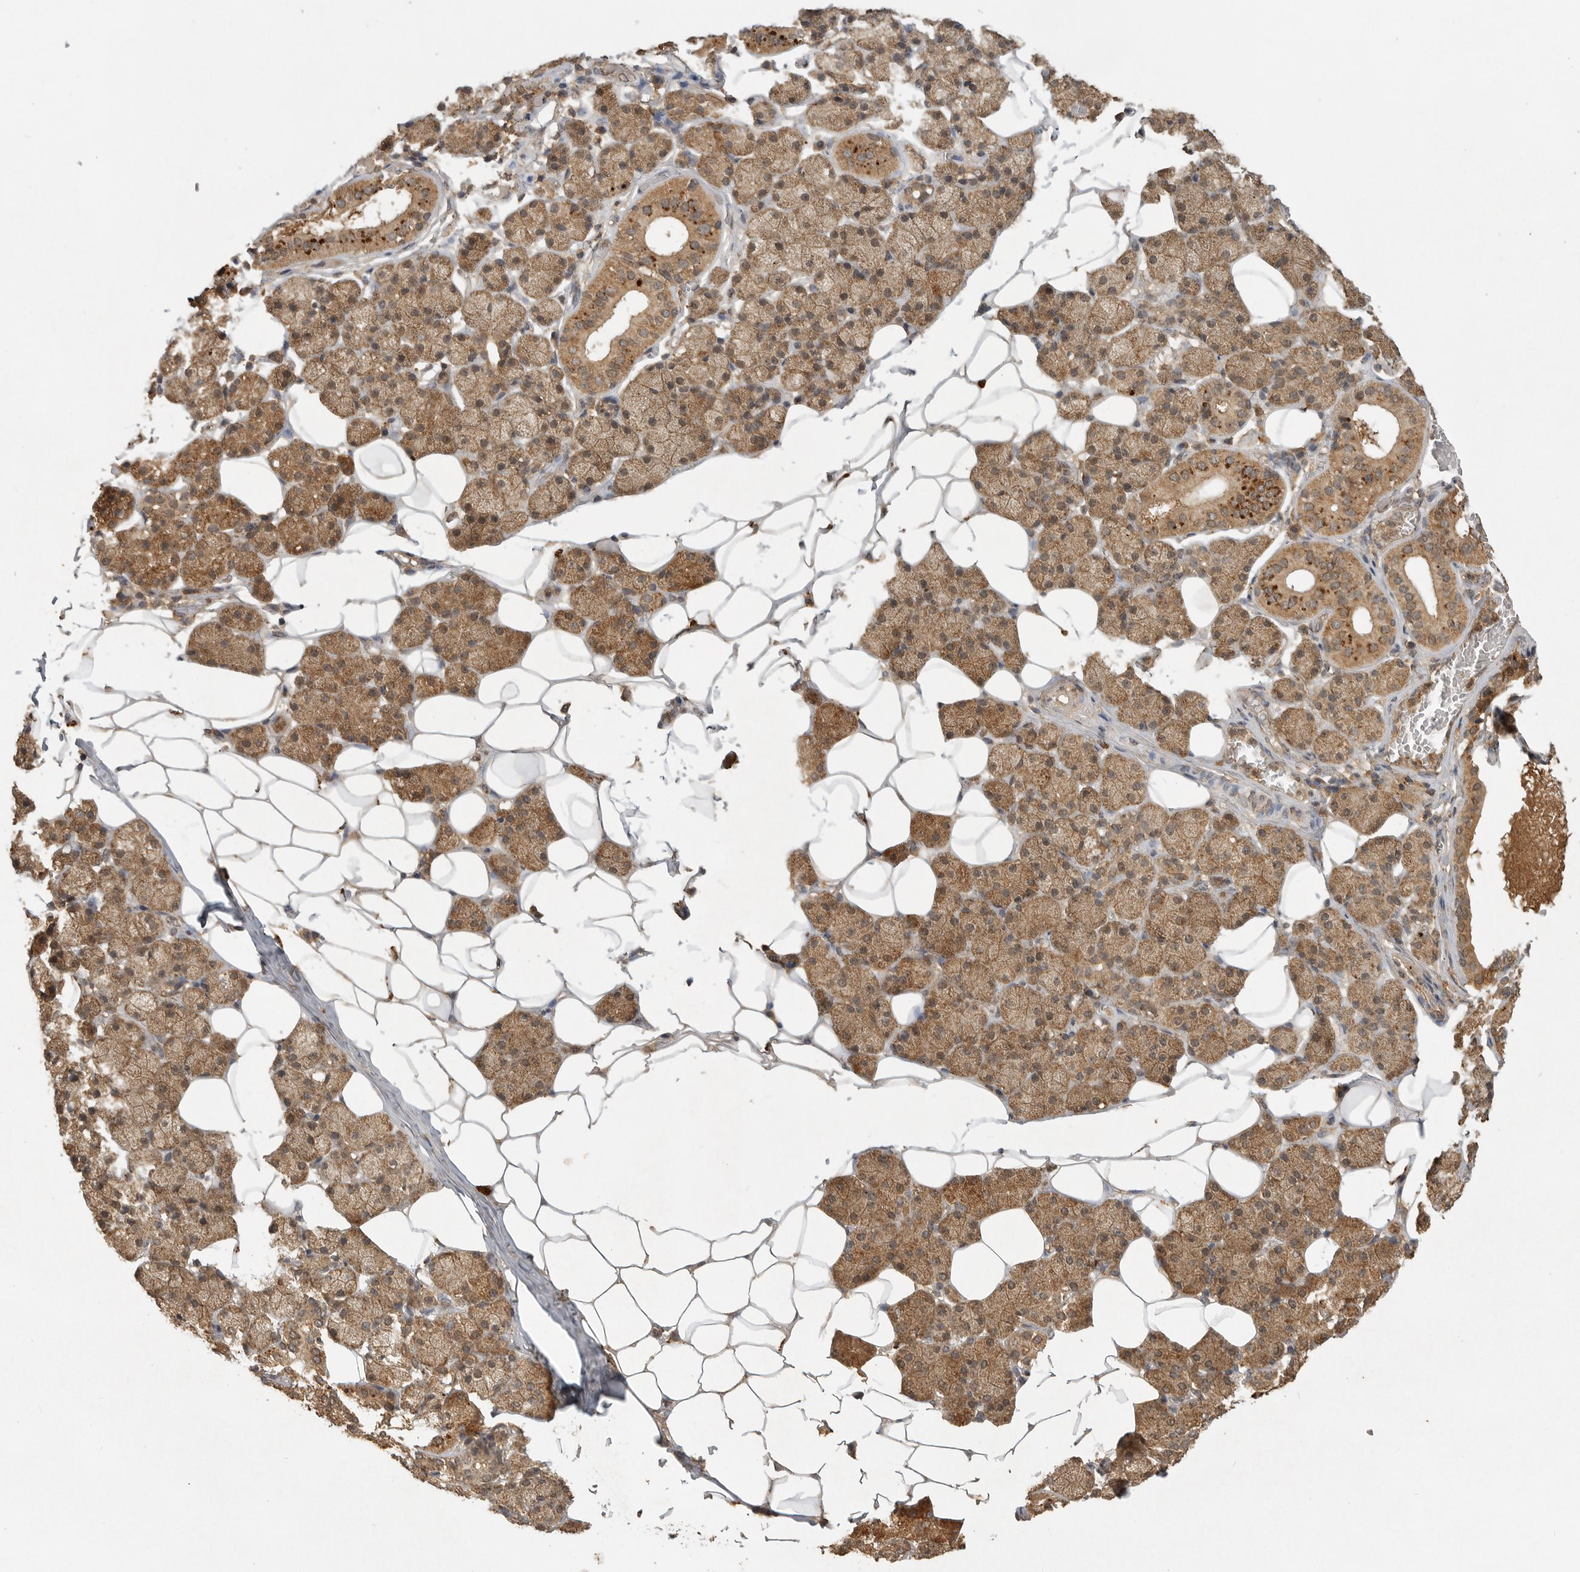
{"staining": {"intensity": "moderate", "quantity": ">75%", "location": "cytoplasmic/membranous"}, "tissue": "salivary gland", "cell_type": "Glandular cells", "image_type": "normal", "snomed": [{"axis": "morphology", "description": "Normal tissue, NOS"}, {"axis": "topography", "description": "Salivary gland"}], "caption": "DAB (3,3'-diaminobenzidine) immunohistochemical staining of normal human salivary gland reveals moderate cytoplasmic/membranous protein staining in approximately >75% of glandular cells. (Stains: DAB (3,3'-diaminobenzidine) in brown, nuclei in blue, Microscopy: brightfield microscopy at high magnification).", "gene": "ICOSLG", "patient": {"sex": "female", "age": 33}}